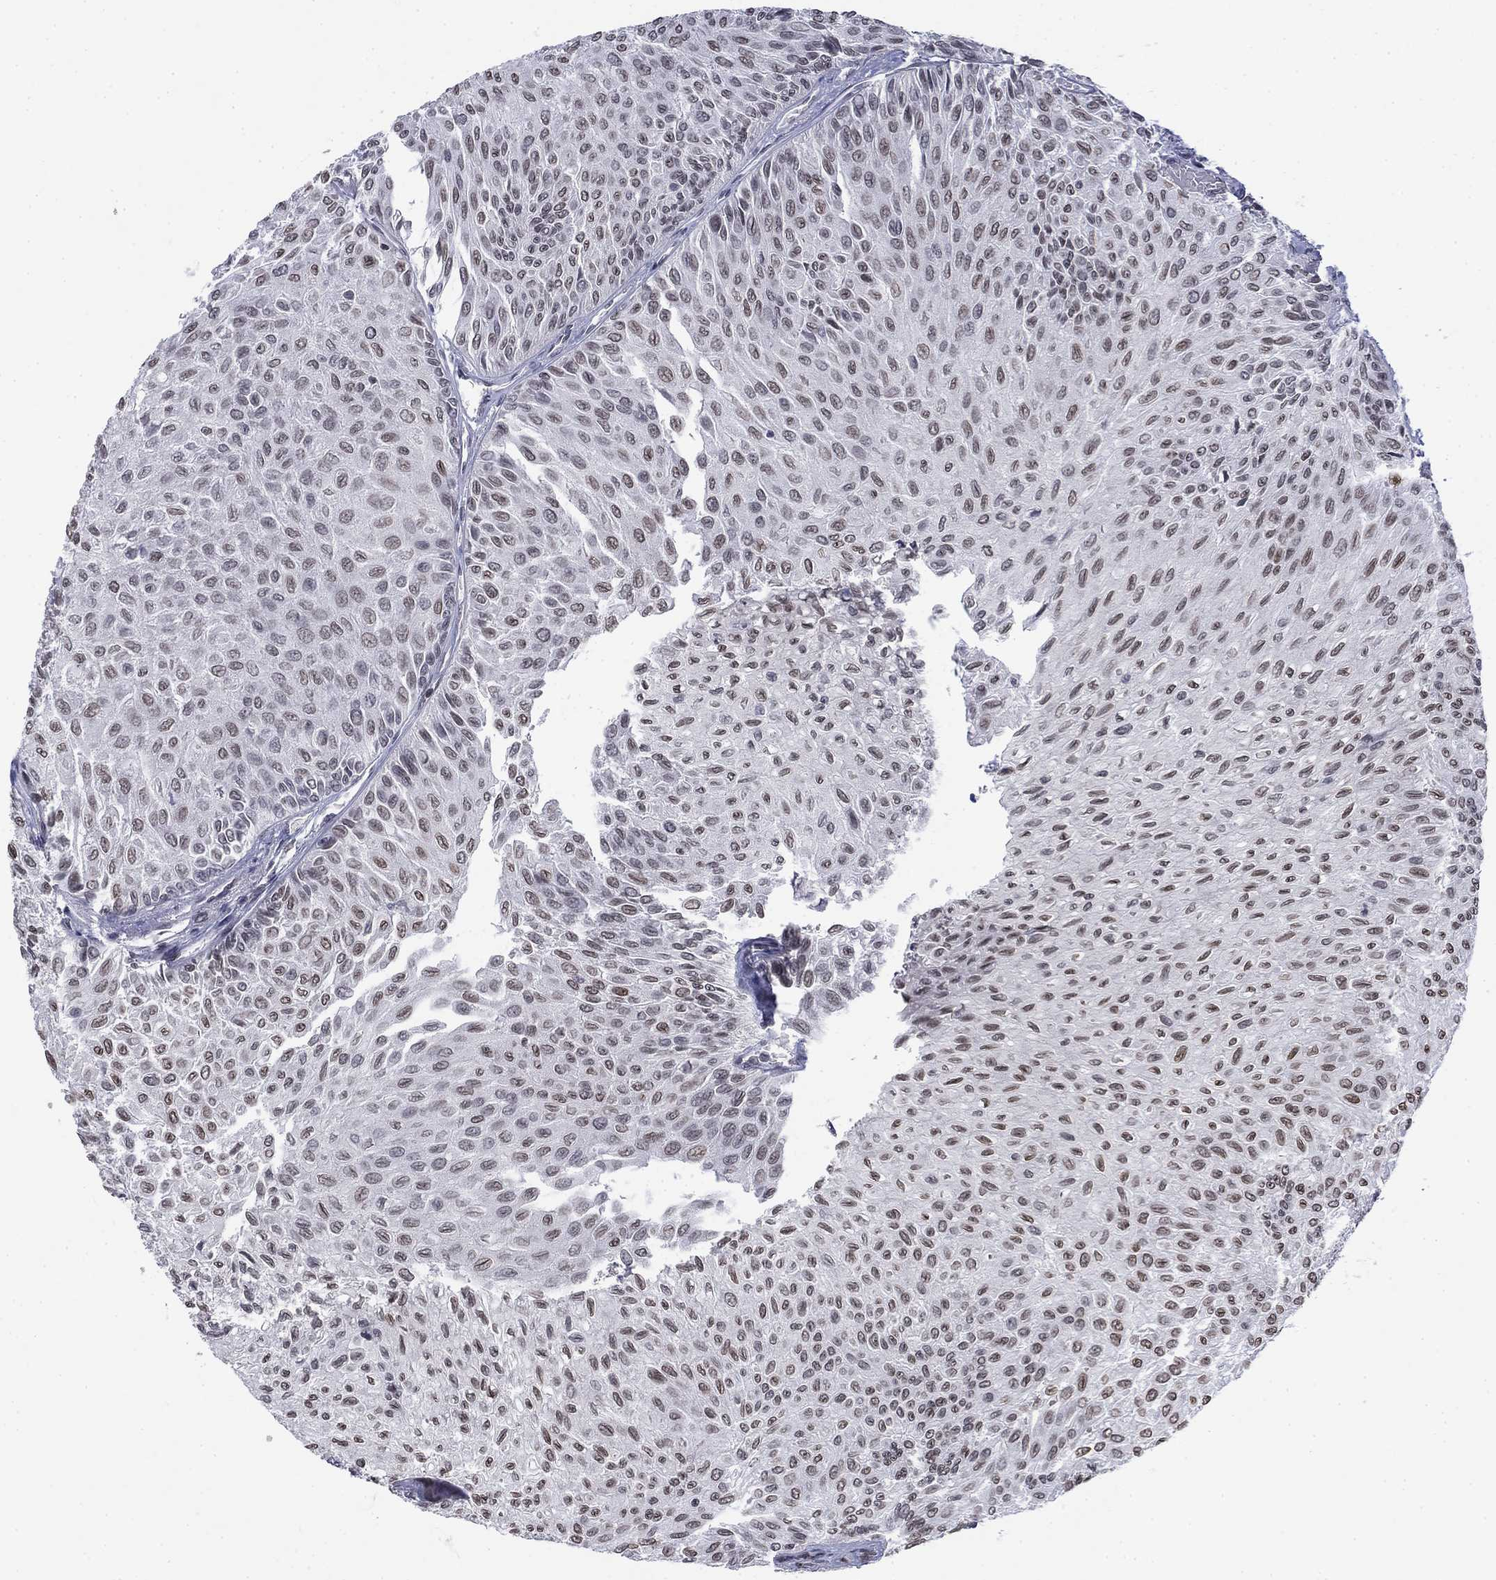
{"staining": {"intensity": "moderate", "quantity": "25%-75%", "location": "cytoplasmic/membranous,nuclear"}, "tissue": "urothelial cancer", "cell_type": "Tumor cells", "image_type": "cancer", "snomed": [{"axis": "morphology", "description": "Urothelial carcinoma, Low grade"}, {"axis": "topography", "description": "Urinary bladder"}], "caption": "Protein positivity by immunohistochemistry demonstrates moderate cytoplasmic/membranous and nuclear positivity in about 25%-75% of tumor cells in urothelial cancer.", "gene": "TOR1AIP1", "patient": {"sex": "male", "age": 78}}